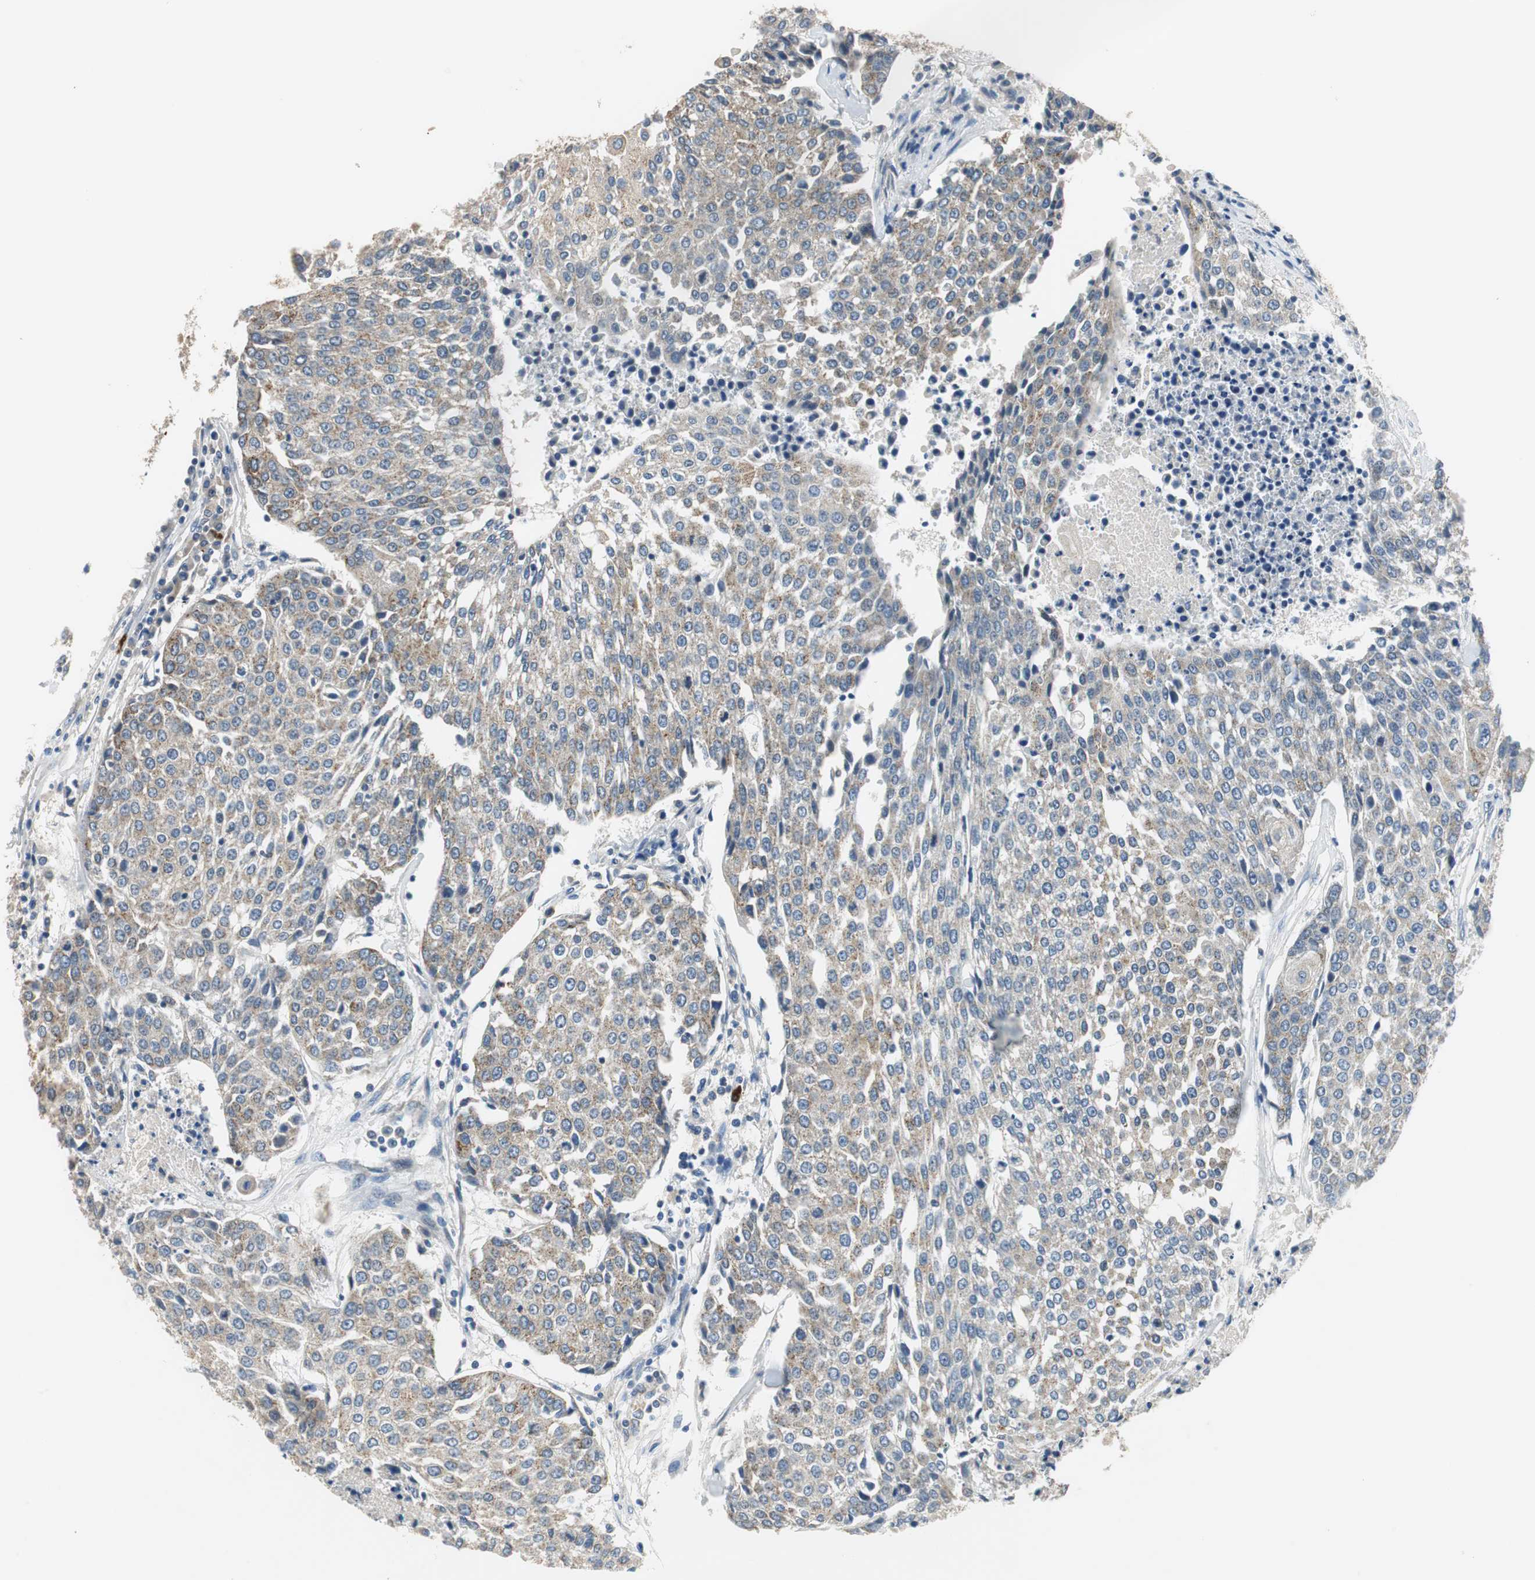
{"staining": {"intensity": "weak", "quantity": "25%-75%", "location": "cytoplasmic/membranous"}, "tissue": "urothelial cancer", "cell_type": "Tumor cells", "image_type": "cancer", "snomed": [{"axis": "morphology", "description": "Urothelial carcinoma, High grade"}, {"axis": "topography", "description": "Urinary bladder"}], "caption": "Immunohistochemistry (IHC) (DAB) staining of human high-grade urothelial carcinoma demonstrates weak cytoplasmic/membranous protein expression in approximately 25%-75% of tumor cells. (IHC, brightfield microscopy, high magnification).", "gene": "MTIF2", "patient": {"sex": "female", "age": 85}}